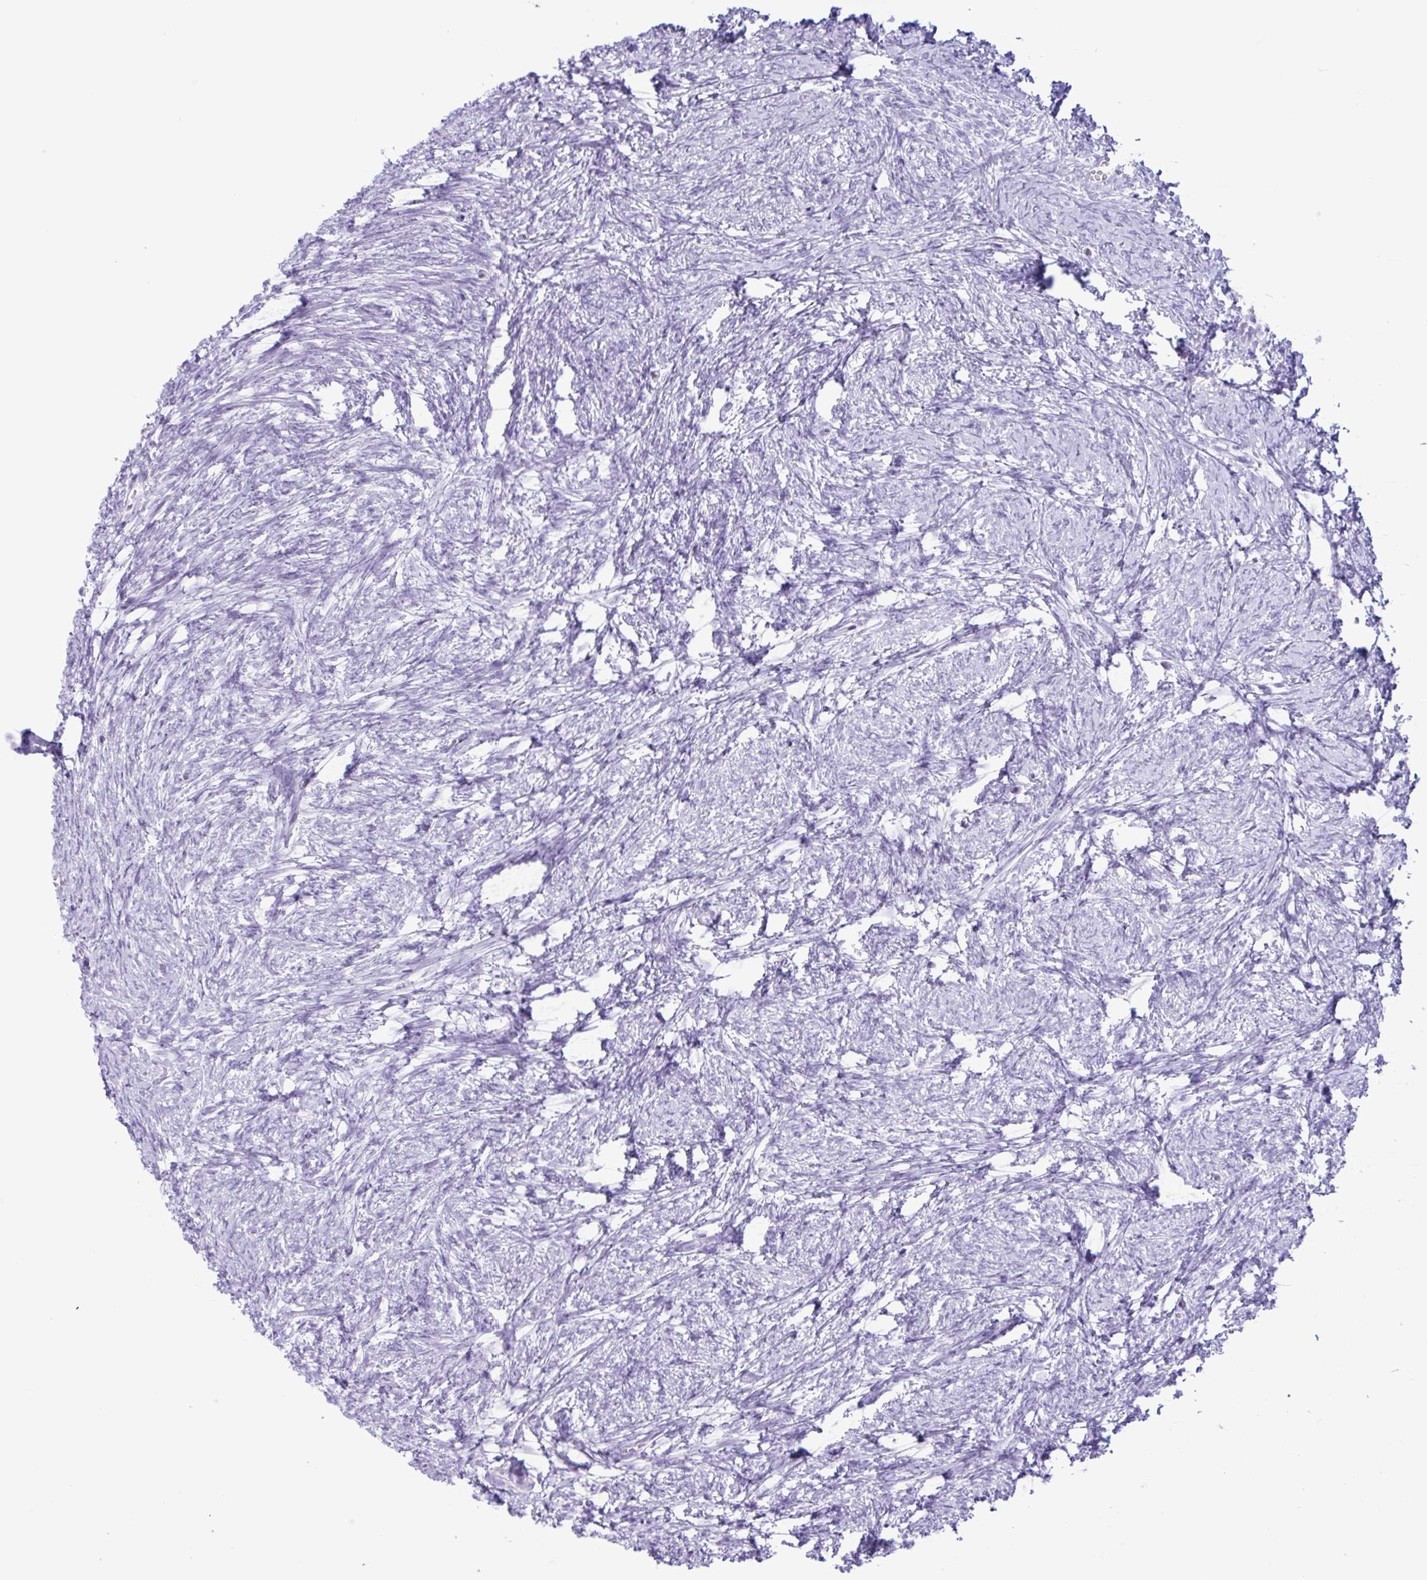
{"staining": {"intensity": "negative", "quantity": "none", "location": "none"}, "tissue": "ovary", "cell_type": "Ovarian stroma cells", "image_type": "normal", "snomed": [{"axis": "morphology", "description": "Normal tissue, NOS"}, {"axis": "topography", "description": "Ovary"}], "caption": "Protein analysis of benign ovary displays no significant positivity in ovarian stroma cells. Nuclei are stained in blue.", "gene": "CTSE", "patient": {"sex": "female", "age": 41}}